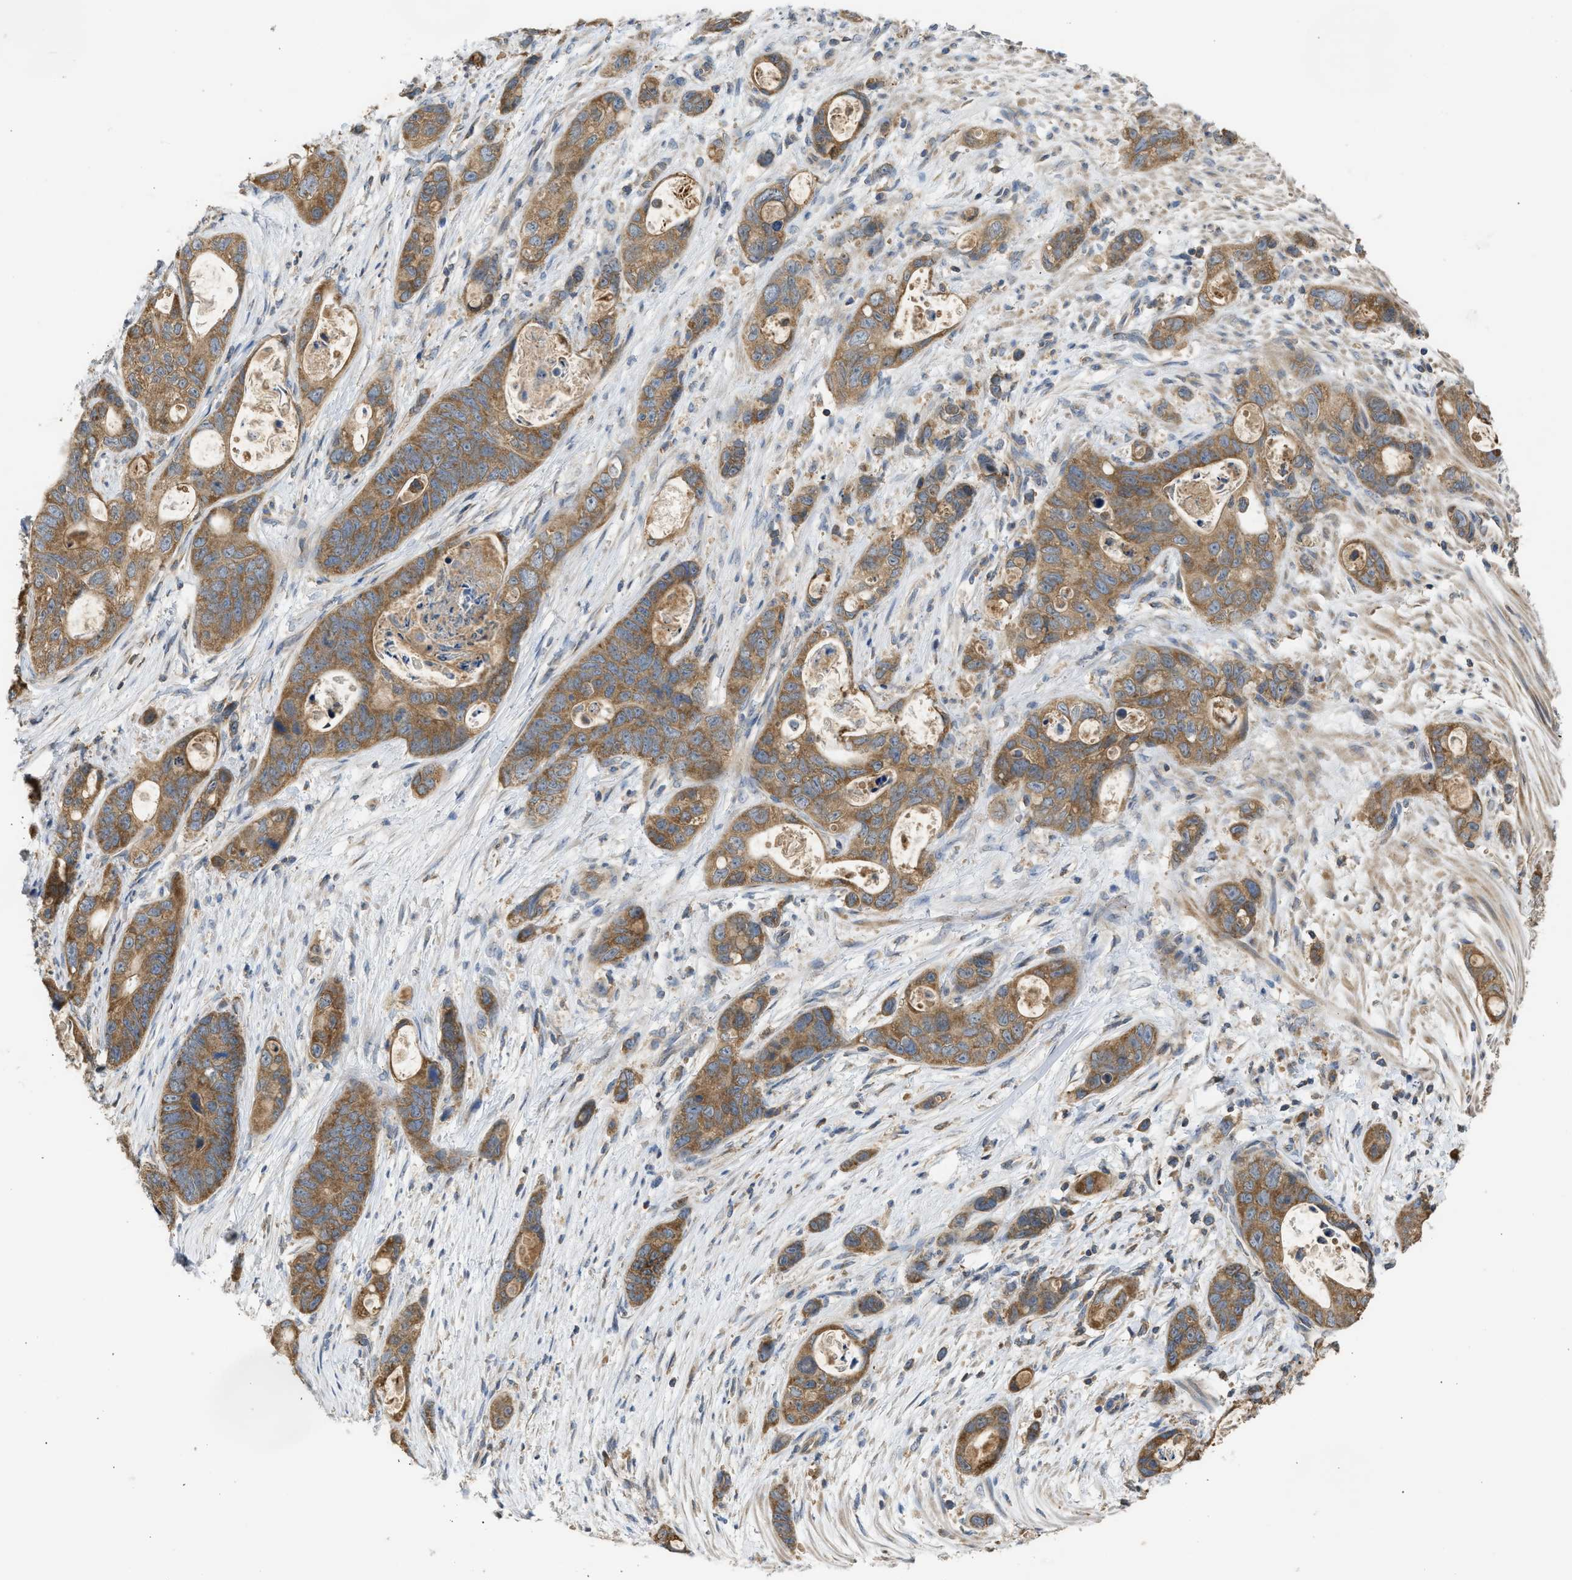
{"staining": {"intensity": "moderate", "quantity": ">75%", "location": "cytoplasmic/membranous"}, "tissue": "stomach cancer", "cell_type": "Tumor cells", "image_type": "cancer", "snomed": [{"axis": "morphology", "description": "Normal tissue, NOS"}, {"axis": "morphology", "description": "Adenocarcinoma, NOS"}, {"axis": "topography", "description": "Stomach"}], "caption": "Immunohistochemical staining of adenocarcinoma (stomach) exhibits medium levels of moderate cytoplasmic/membranous protein staining in approximately >75% of tumor cells.", "gene": "CYP1A1", "patient": {"sex": "female", "age": 89}}